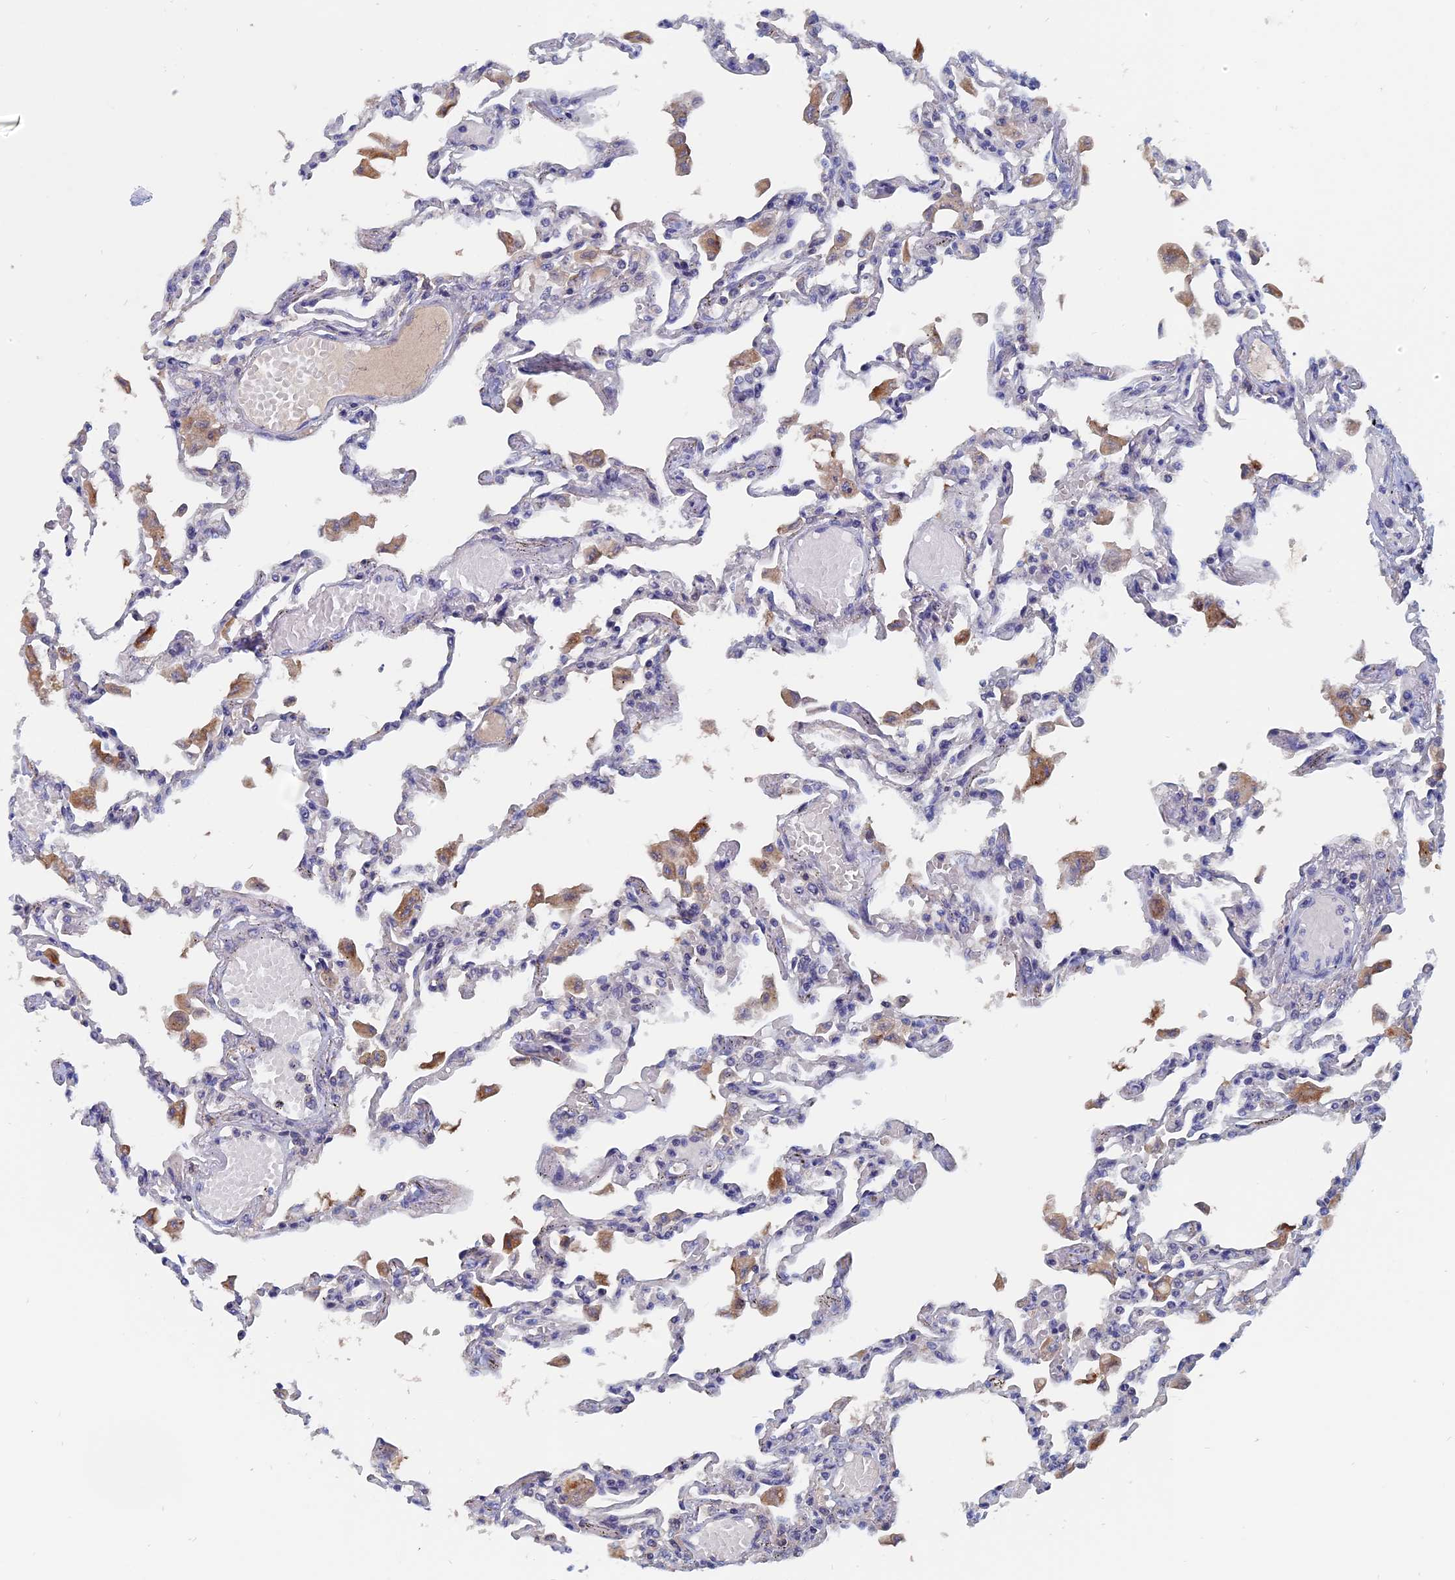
{"staining": {"intensity": "weak", "quantity": "25%-75%", "location": "cytoplasmic/membranous"}, "tissue": "lung", "cell_type": "Alveolar cells", "image_type": "normal", "snomed": [{"axis": "morphology", "description": "Normal tissue, NOS"}, {"axis": "topography", "description": "Bronchus"}, {"axis": "topography", "description": "Lung"}], "caption": "DAB immunohistochemical staining of unremarkable lung displays weak cytoplasmic/membranous protein expression in about 25%-75% of alveolar cells.", "gene": "SLC33A1", "patient": {"sex": "female", "age": 49}}